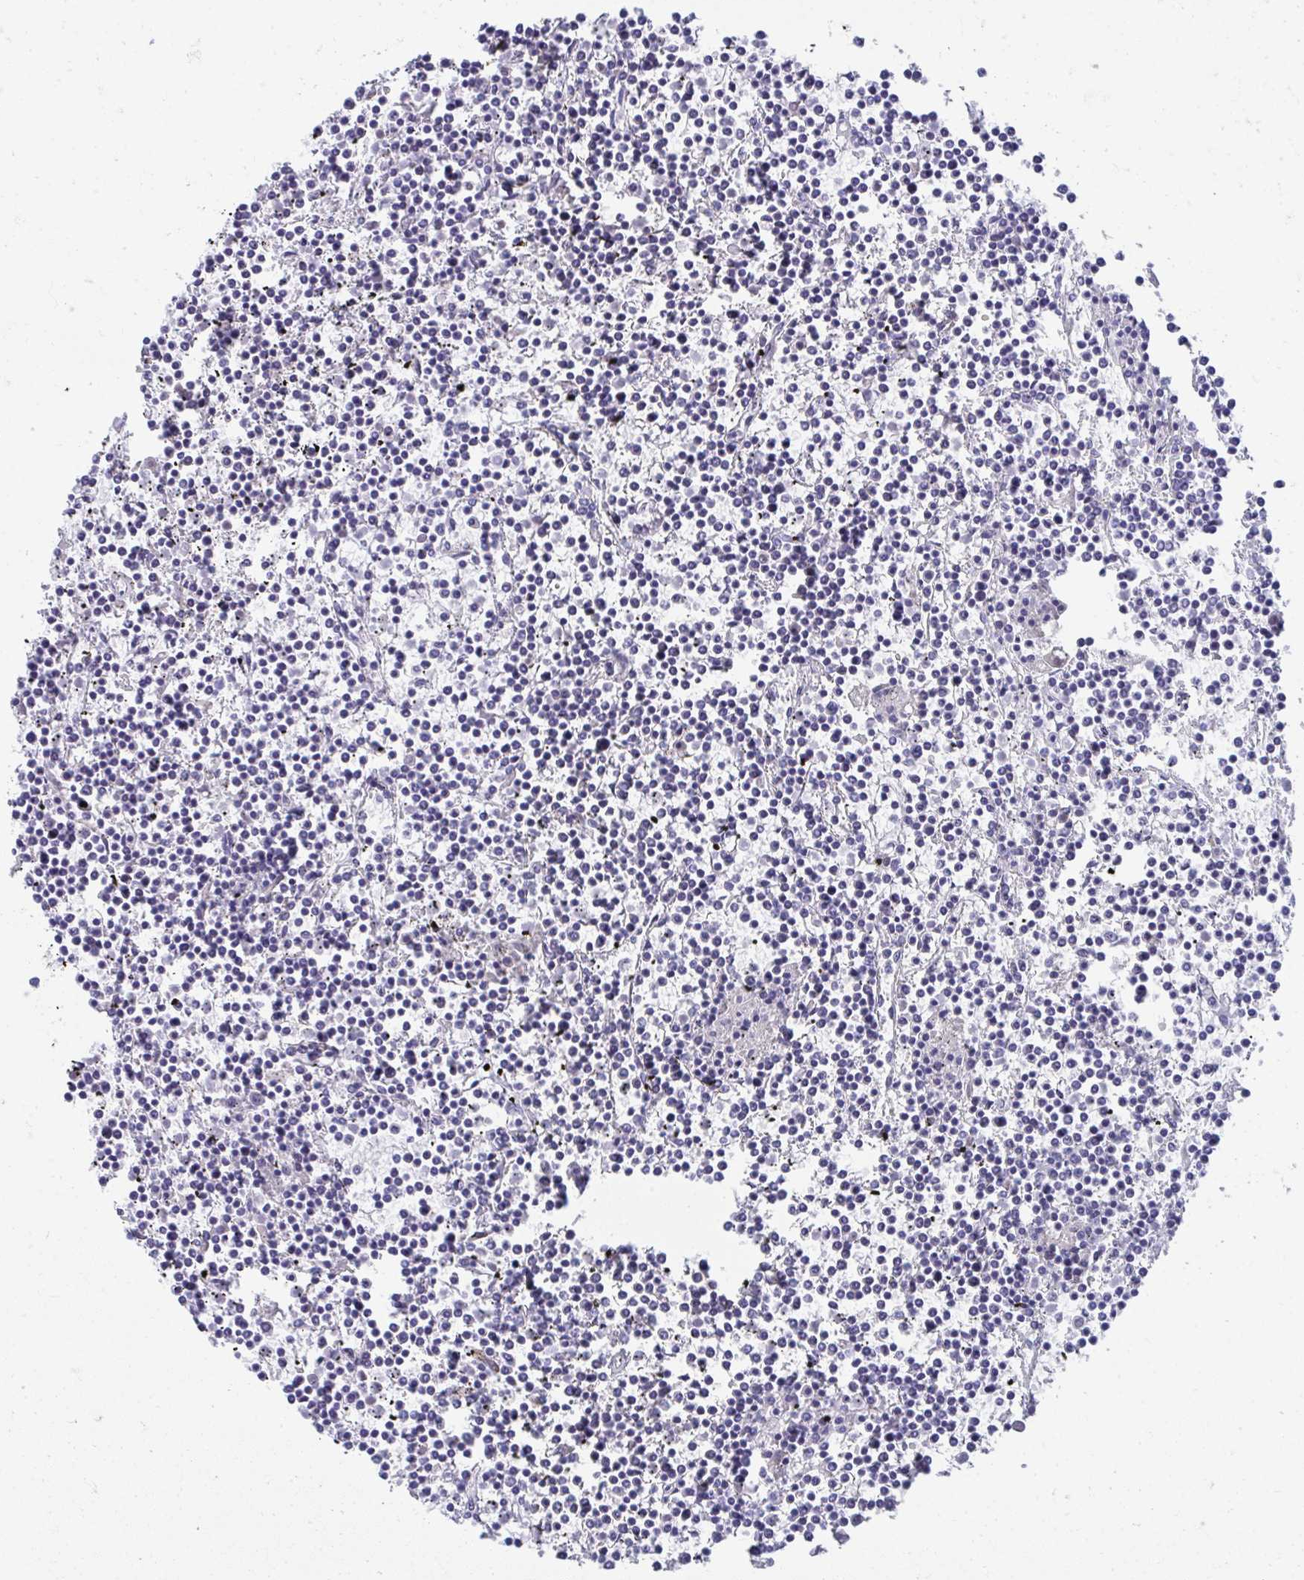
{"staining": {"intensity": "negative", "quantity": "none", "location": "none"}, "tissue": "lymphoma", "cell_type": "Tumor cells", "image_type": "cancer", "snomed": [{"axis": "morphology", "description": "Malignant lymphoma, non-Hodgkin's type, Low grade"}, {"axis": "topography", "description": "Spleen"}], "caption": "There is no significant staining in tumor cells of lymphoma.", "gene": "TMPRSS2", "patient": {"sex": "female", "age": 19}}